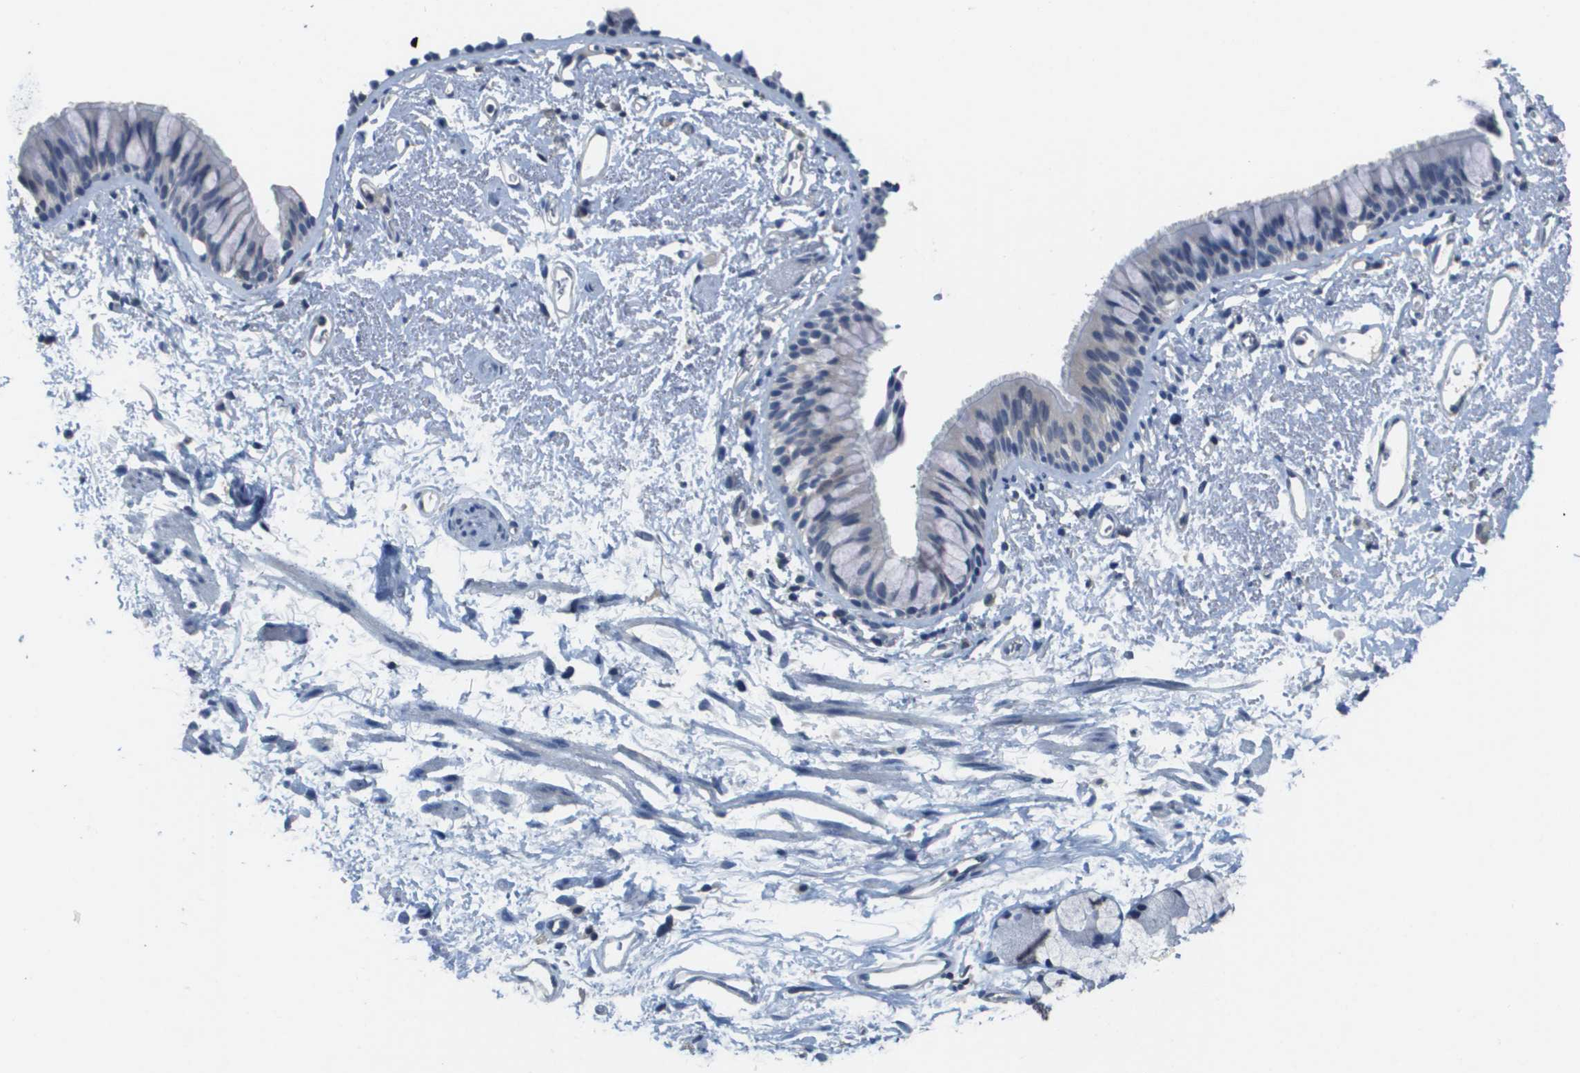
{"staining": {"intensity": "negative", "quantity": "none", "location": "none"}, "tissue": "adipose tissue", "cell_type": "Adipocytes", "image_type": "normal", "snomed": [{"axis": "morphology", "description": "Normal tissue, NOS"}, {"axis": "topography", "description": "Bronchus"}], "caption": "The image reveals no significant positivity in adipocytes of adipose tissue. (Brightfield microscopy of DAB immunohistochemistry (IHC) at high magnification).", "gene": "MT3", "patient": {"sex": "female", "age": 73}}